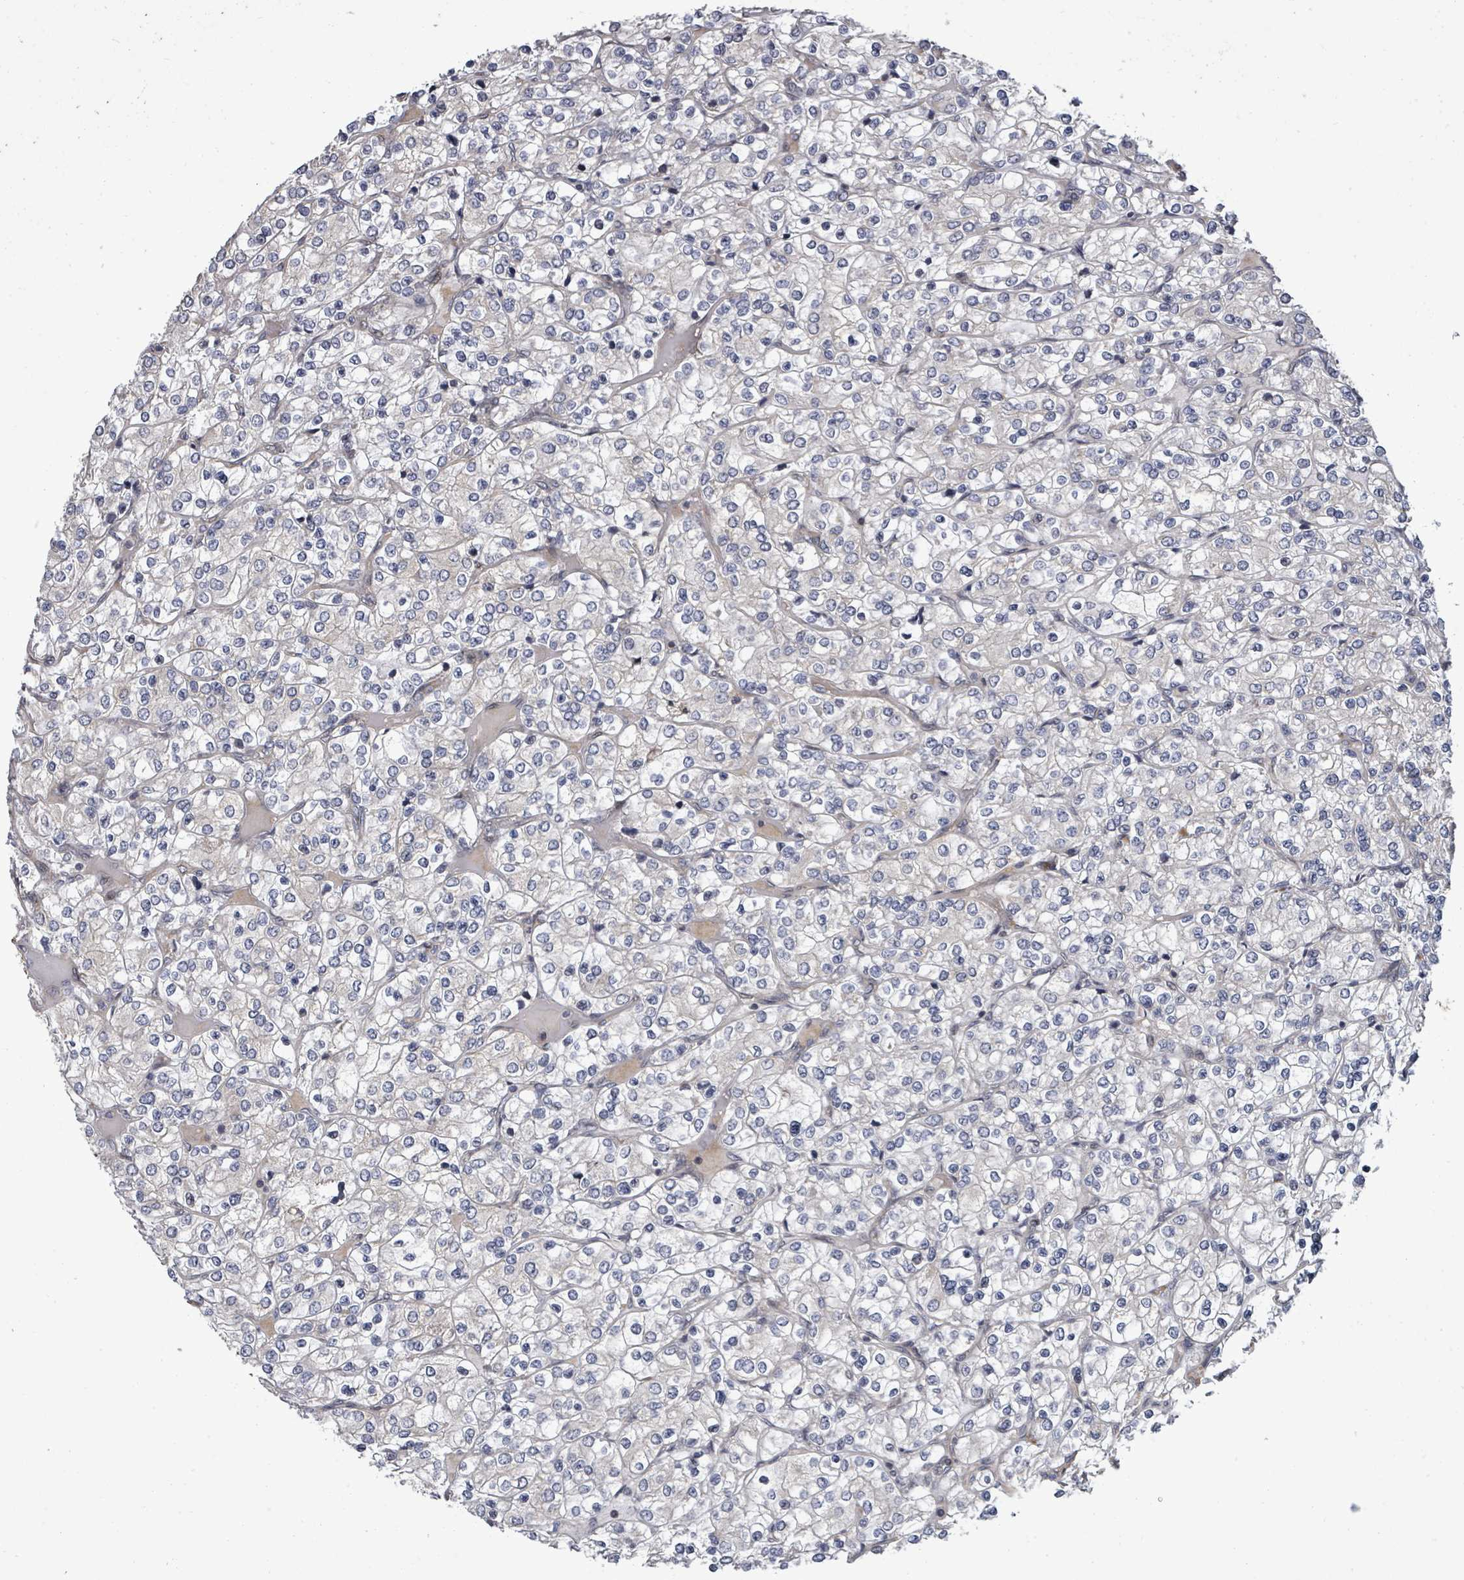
{"staining": {"intensity": "negative", "quantity": "none", "location": "none"}, "tissue": "renal cancer", "cell_type": "Tumor cells", "image_type": "cancer", "snomed": [{"axis": "morphology", "description": "Adenocarcinoma, NOS"}, {"axis": "topography", "description": "Kidney"}], "caption": "This is an IHC histopathology image of renal adenocarcinoma. There is no positivity in tumor cells.", "gene": "KRTAP27-1", "patient": {"sex": "male", "age": 80}}